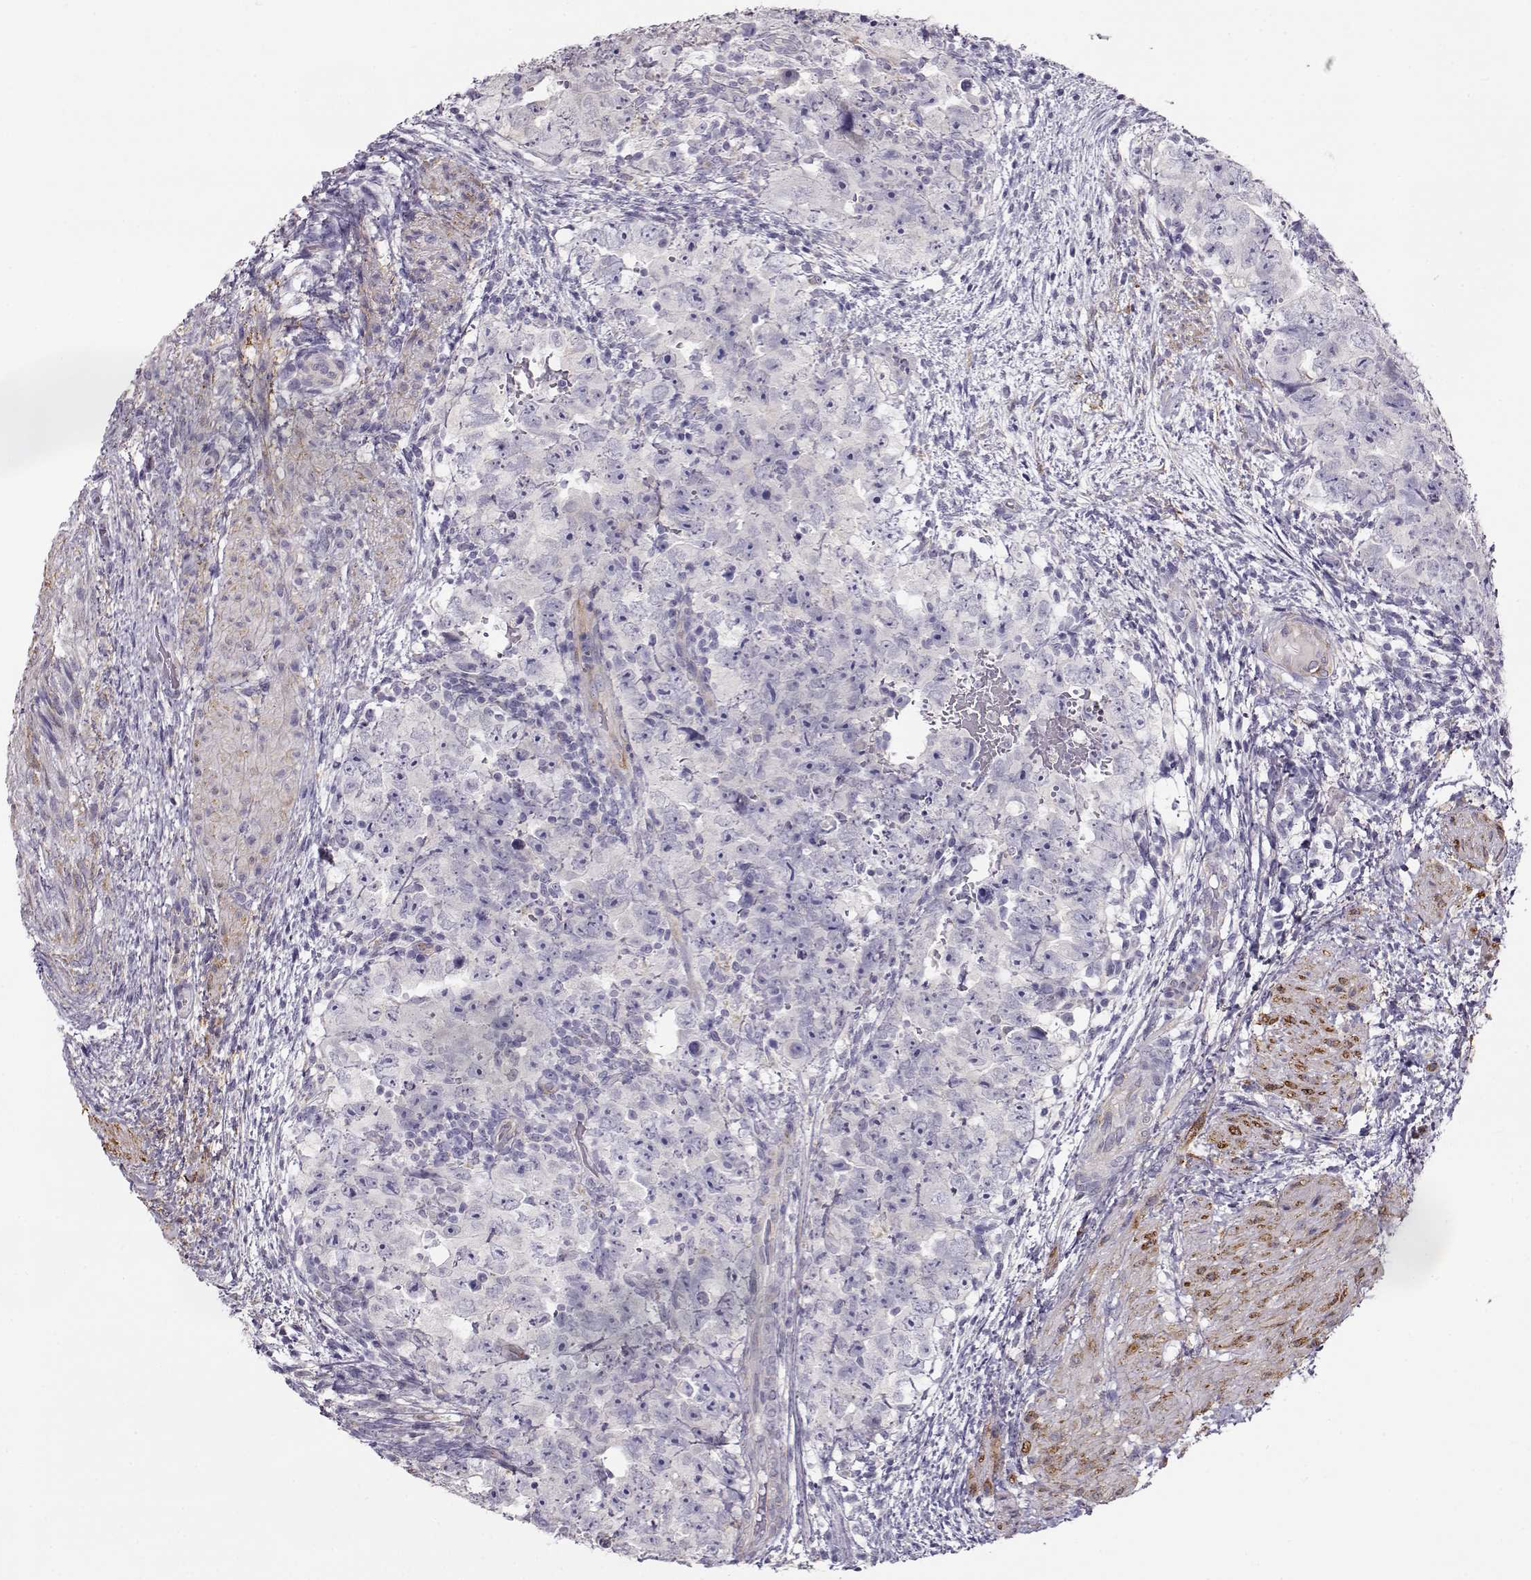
{"staining": {"intensity": "negative", "quantity": "none", "location": "none"}, "tissue": "testis cancer", "cell_type": "Tumor cells", "image_type": "cancer", "snomed": [{"axis": "morphology", "description": "Normal tissue, NOS"}, {"axis": "morphology", "description": "Carcinoma, Embryonal, NOS"}, {"axis": "topography", "description": "Testis"}, {"axis": "topography", "description": "Epididymis"}], "caption": "The immunohistochemistry (IHC) photomicrograph has no significant expression in tumor cells of embryonal carcinoma (testis) tissue. The staining was performed using DAB to visualize the protein expression in brown, while the nuclei were stained in blue with hematoxylin (Magnification: 20x).", "gene": "RBM44", "patient": {"sex": "male", "age": 24}}